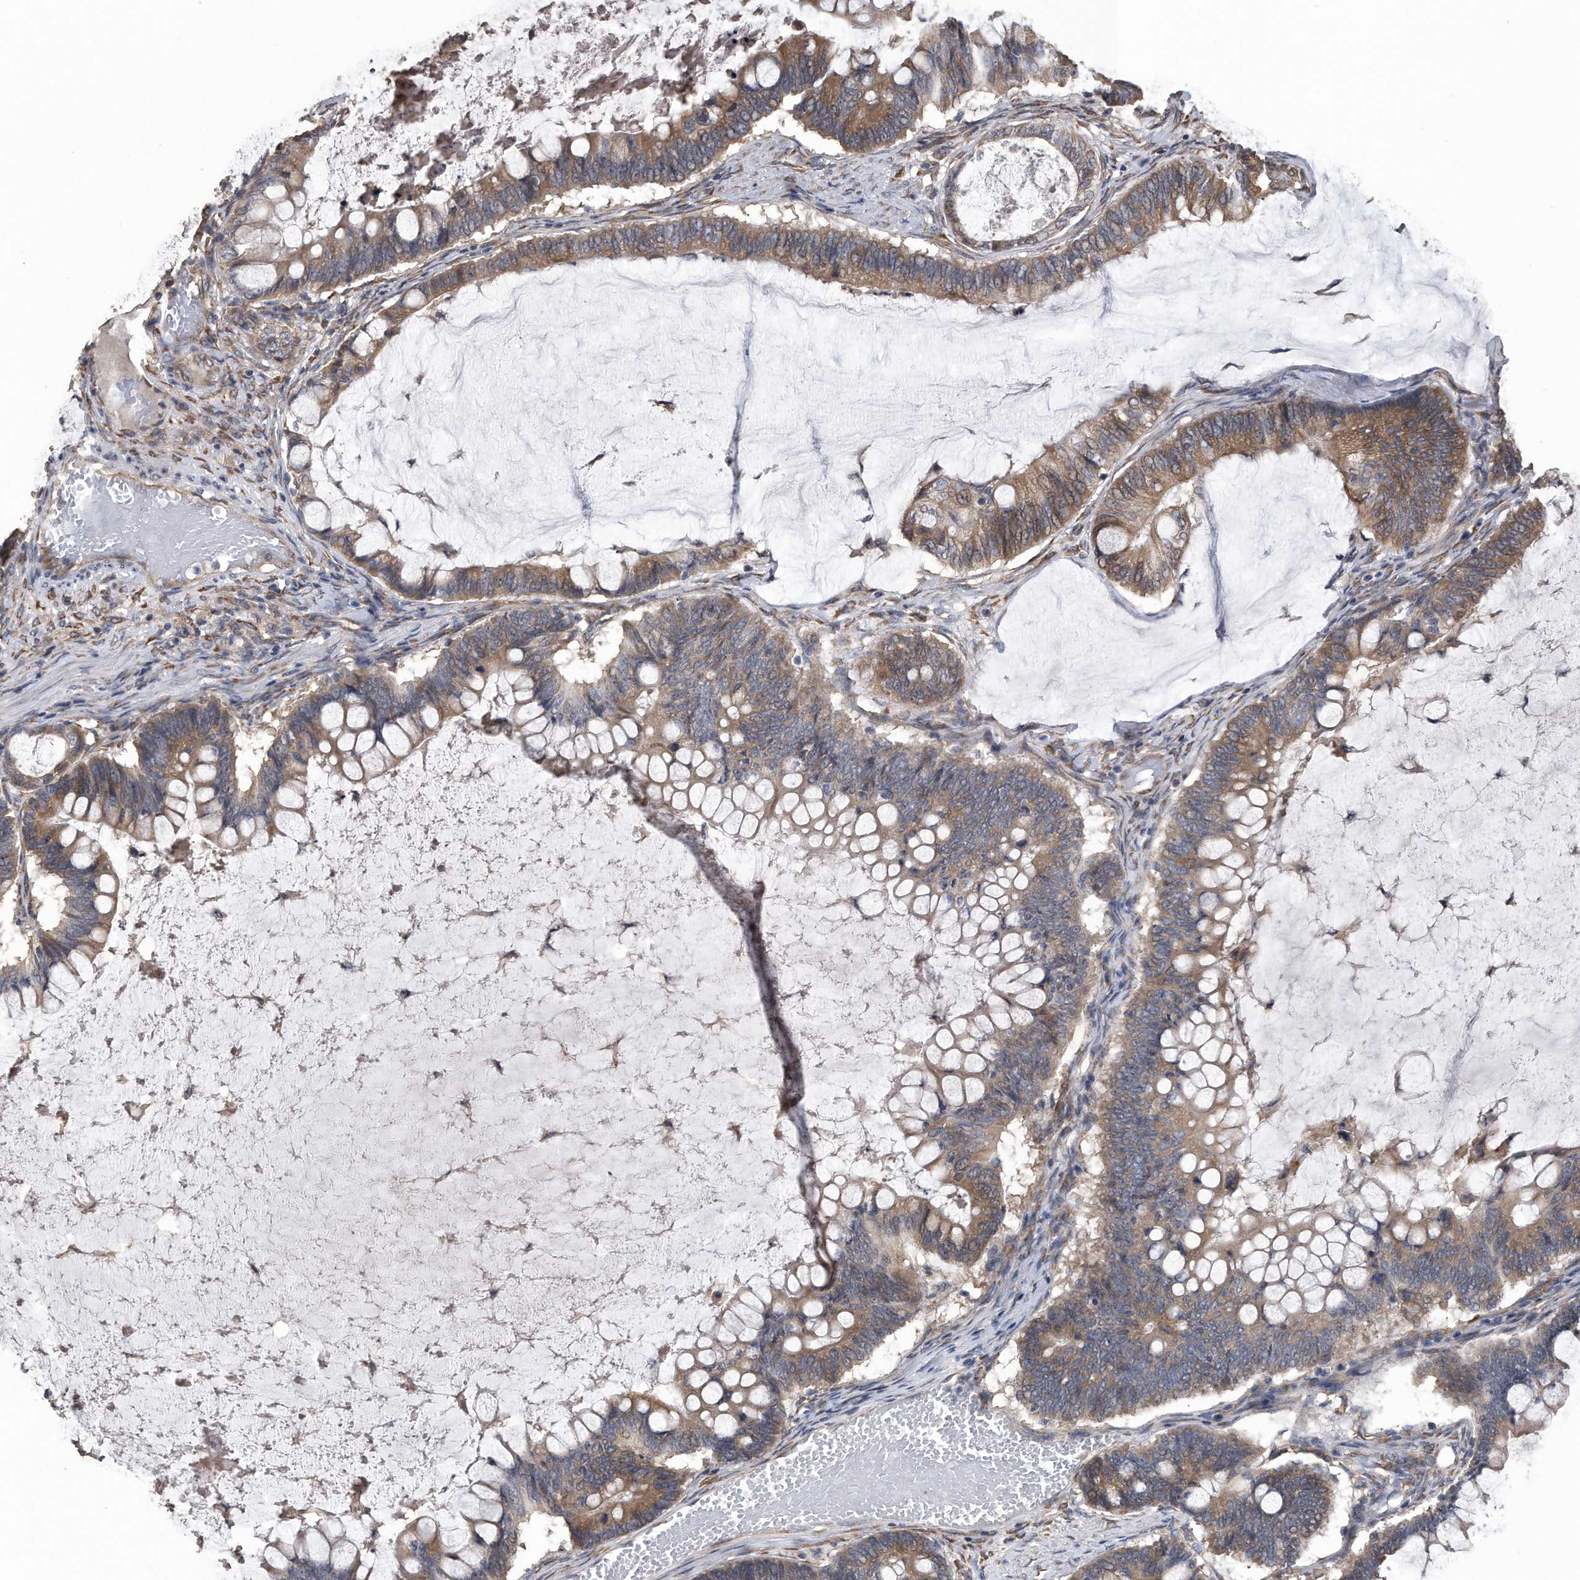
{"staining": {"intensity": "moderate", "quantity": ">75%", "location": "cytoplasmic/membranous"}, "tissue": "ovarian cancer", "cell_type": "Tumor cells", "image_type": "cancer", "snomed": [{"axis": "morphology", "description": "Cystadenocarcinoma, mucinous, NOS"}, {"axis": "topography", "description": "Ovary"}], "caption": "Moderate cytoplasmic/membranous protein staining is appreciated in about >75% of tumor cells in mucinous cystadenocarcinoma (ovarian). The protein of interest is shown in brown color, while the nuclei are stained blue.", "gene": "PCLO", "patient": {"sex": "female", "age": 61}}